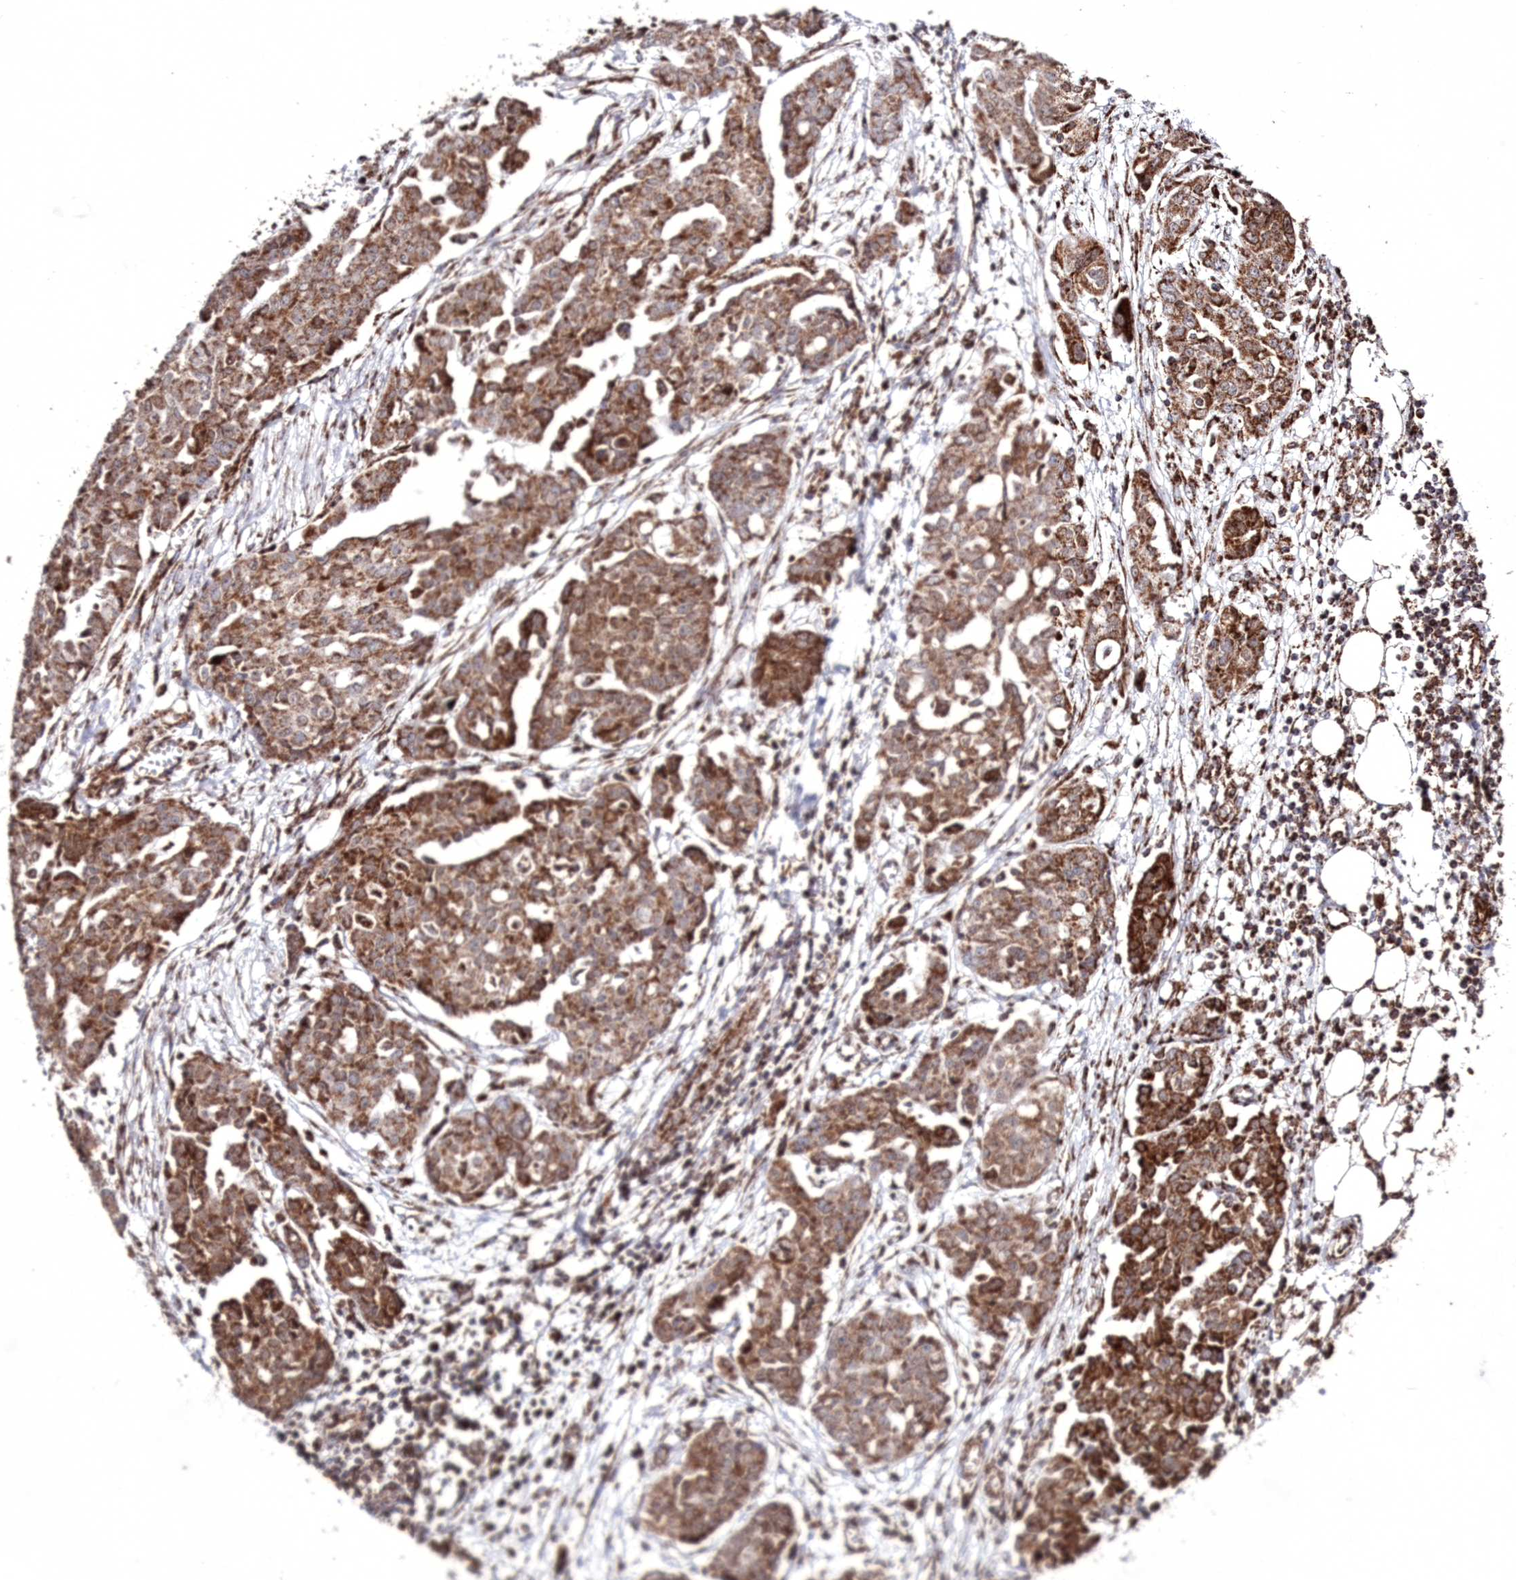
{"staining": {"intensity": "moderate", "quantity": ">75%", "location": "cytoplasmic/membranous"}, "tissue": "ovarian cancer", "cell_type": "Tumor cells", "image_type": "cancer", "snomed": [{"axis": "morphology", "description": "Cystadenocarcinoma, serous, NOS"}, {"axis": "topography", "description": "Soft tissue"}, {"axis": "topography", "description": "Ovary"}], "caption": "Serous cystadenocarcinoma (ovarian) stained for a protein (brown) shows moderate cytoplasmic/membranous positive expression in approximately >75% of tumor cells.", "gene": "HADHB", "patient": {"sex": "female", "age": 57}}